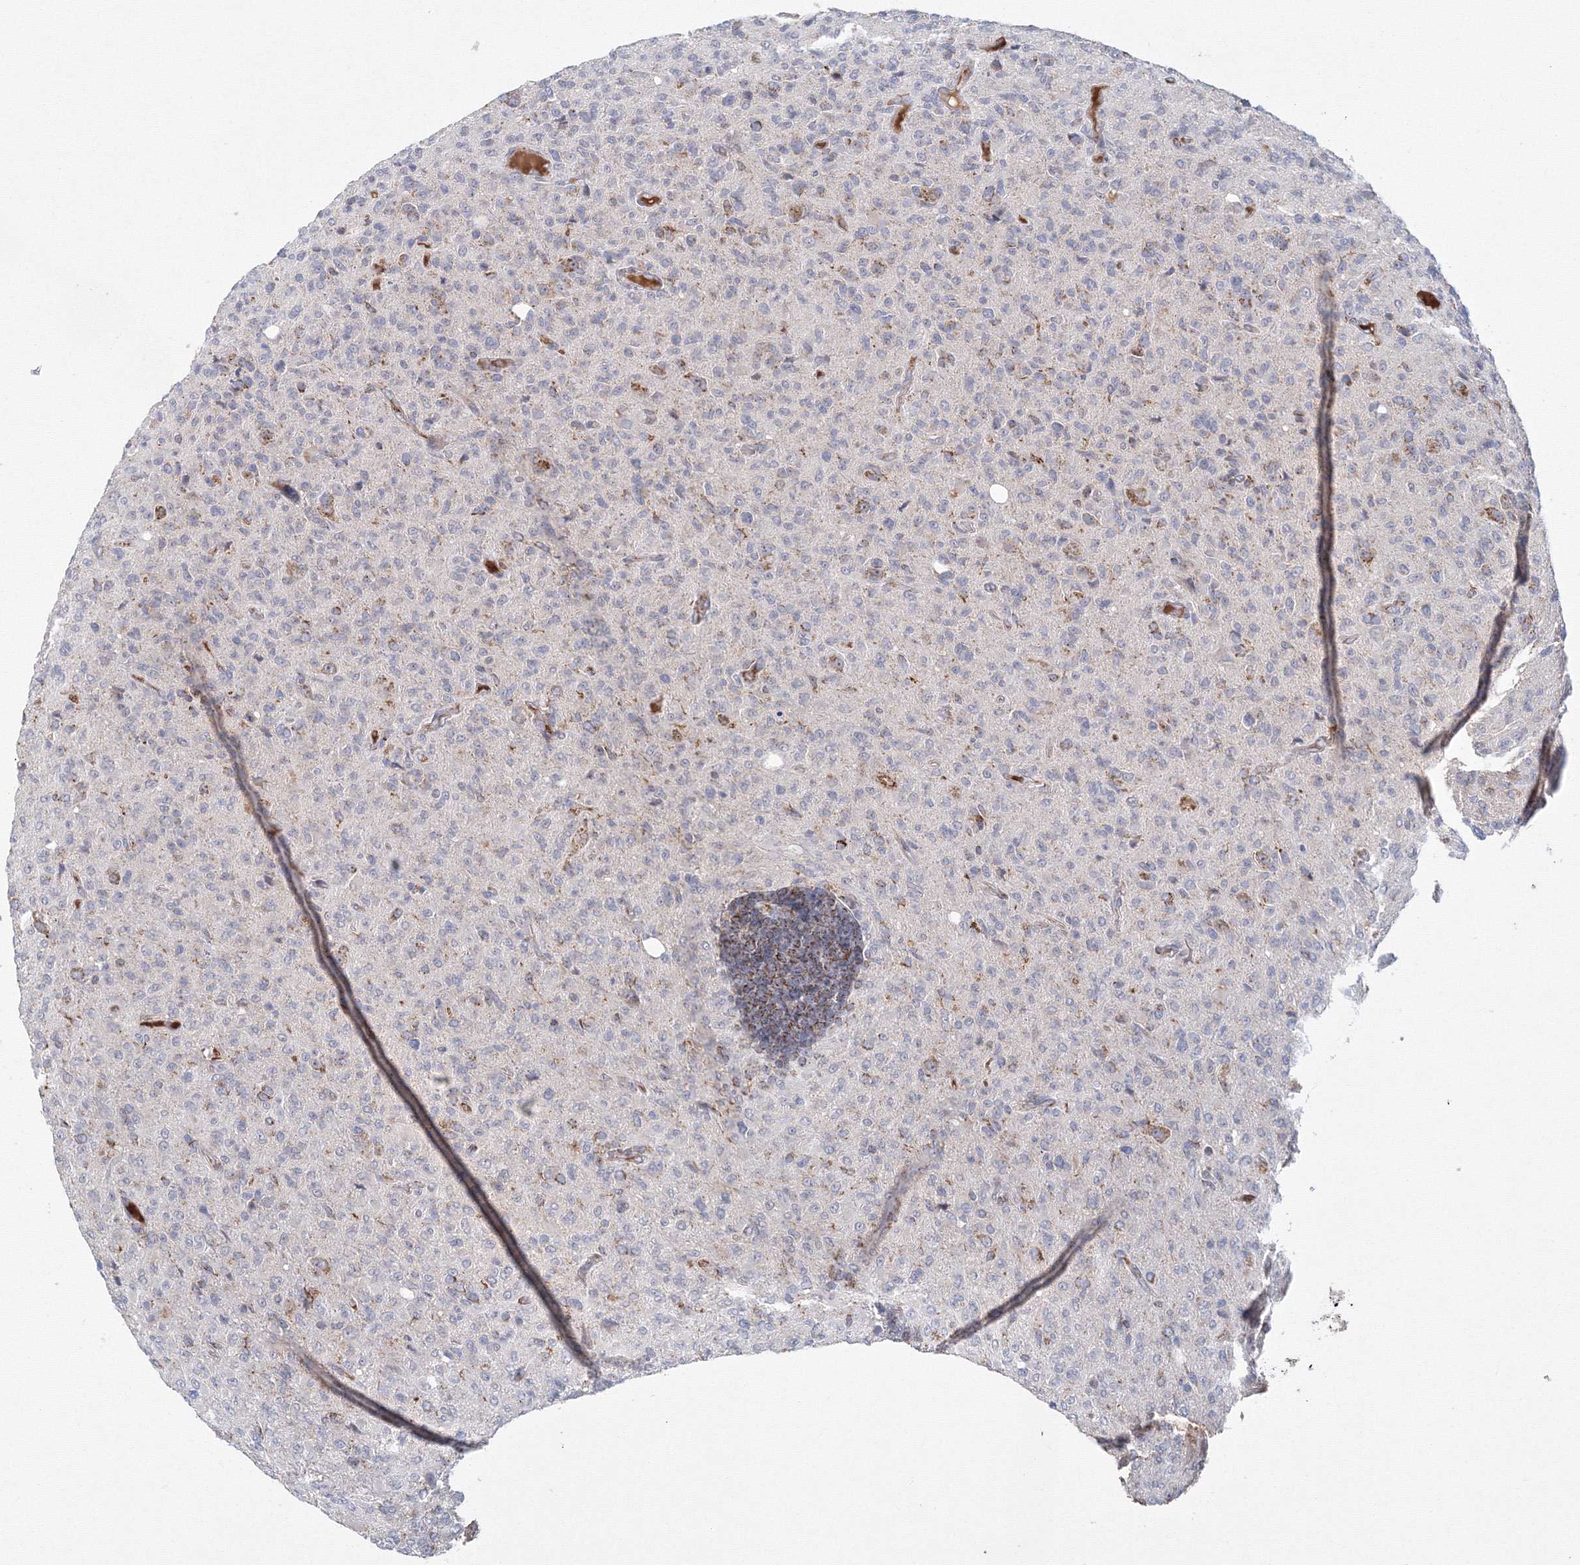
{"staining": {"intensity": "negative", "quantity": "none", "location": "none"}, "tissue": "glioma", "cell_type": "Tumor cells", "image_type": "cancer", "snomed": [{"axis": "morphology", "description": "Glioma, malignant, High grade"}, {"axis": "topography", "description": "Brain"}], "caption": "Photomicrograph shows no significant protein staining in tumor cells of glioma.", "gene": "GRPEL1", "patient": {"sex": "female", "age": 57}}